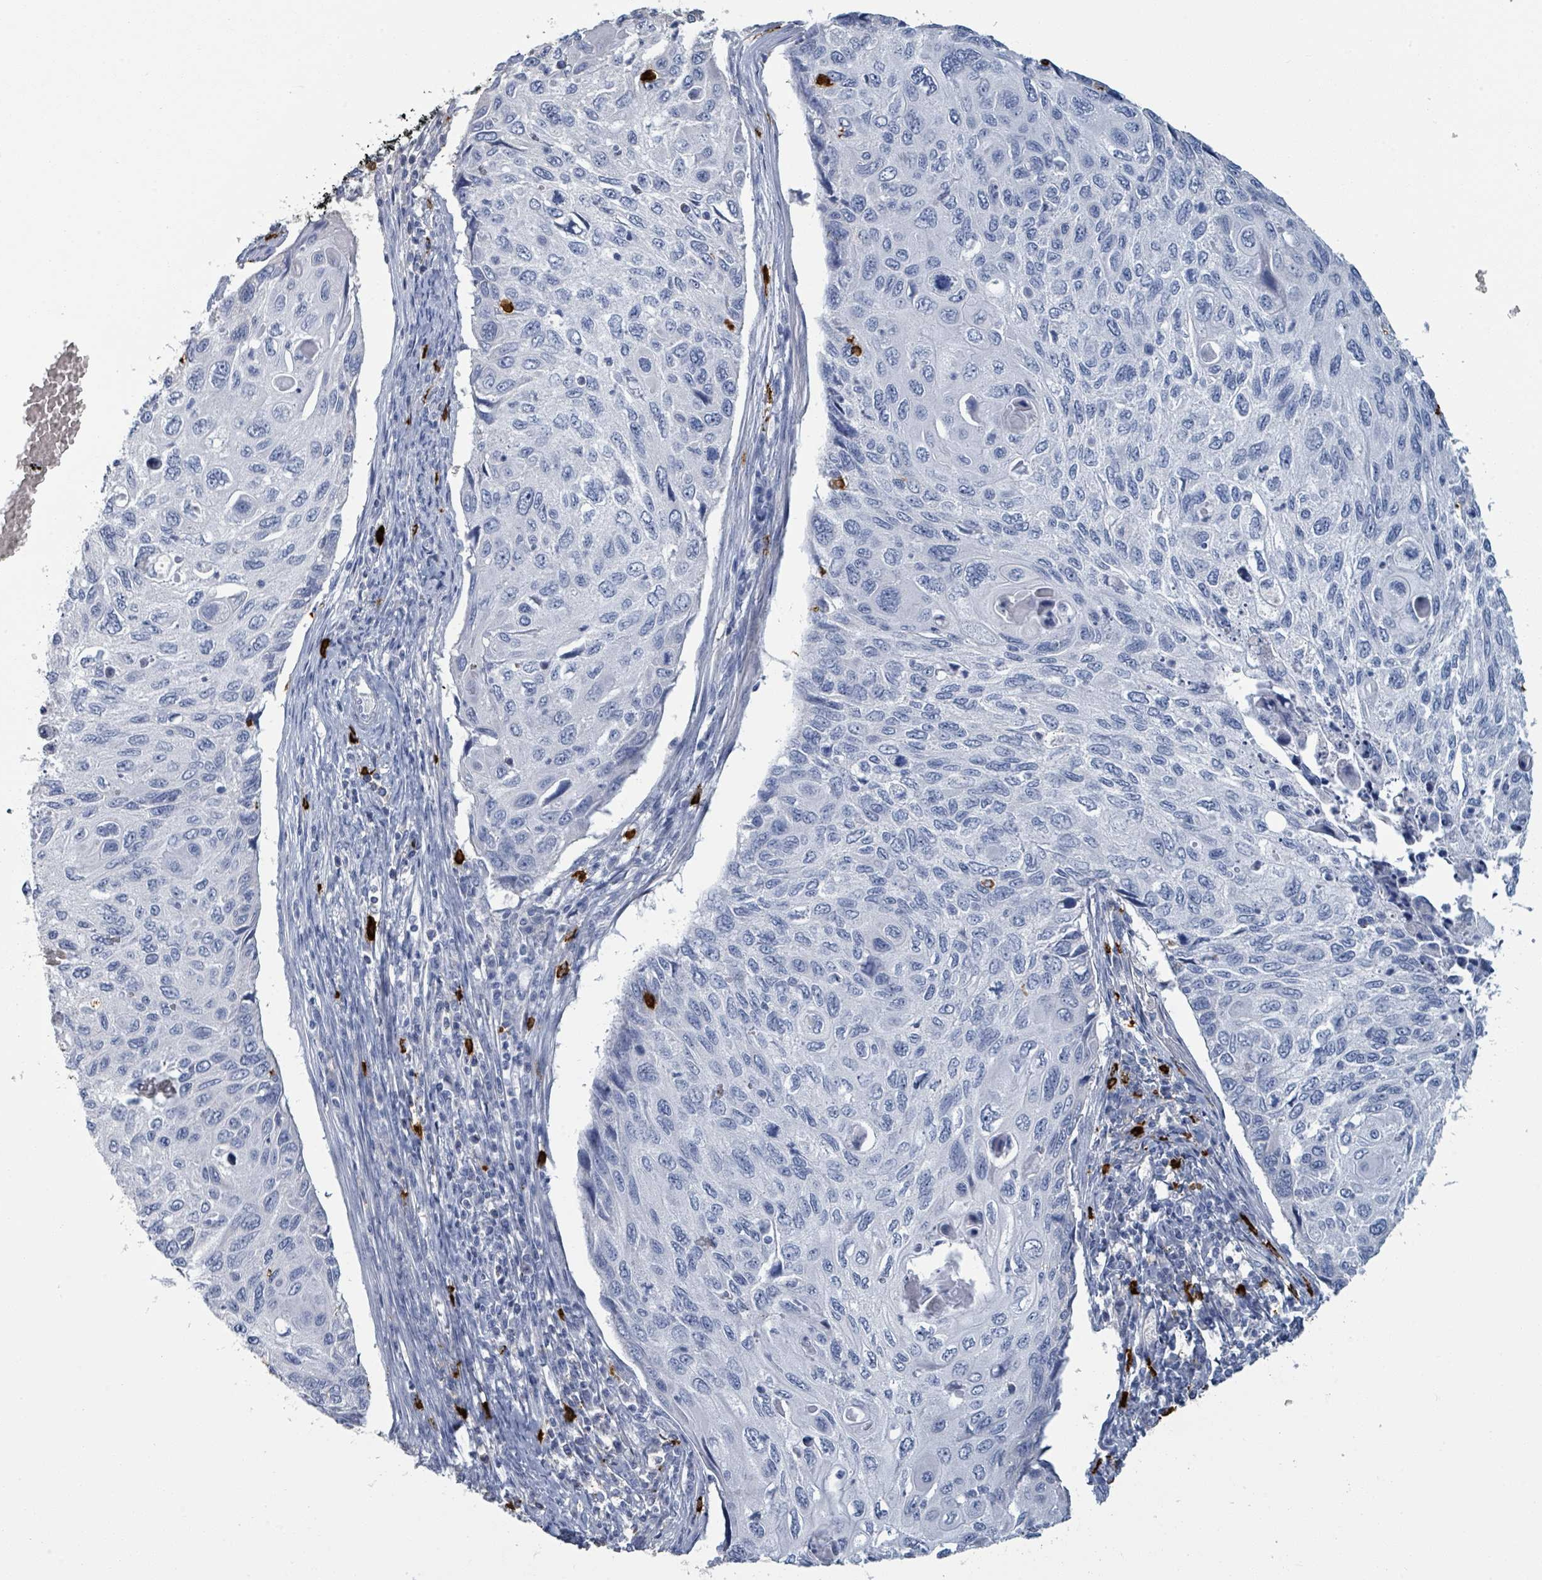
{"staining": {"intensity": "negative", "quantity": "none", "location": "none"}, "tissue": "cervical cancer", "cell_type": "Tumor cells", "image_type": "cancer", "snomed": [{"axis": "morphology", "description": "Squamous cell carcinoma, NOS"}, {"axis": "topography", "description": "Cervix"}], "caption": "Immunohistochemical staining of squamous cell carcinoma (cervical) displays no significant expression in tumor cells.", "gene": "VPS13D", "patient": {"sex": "female", "age": 70}}